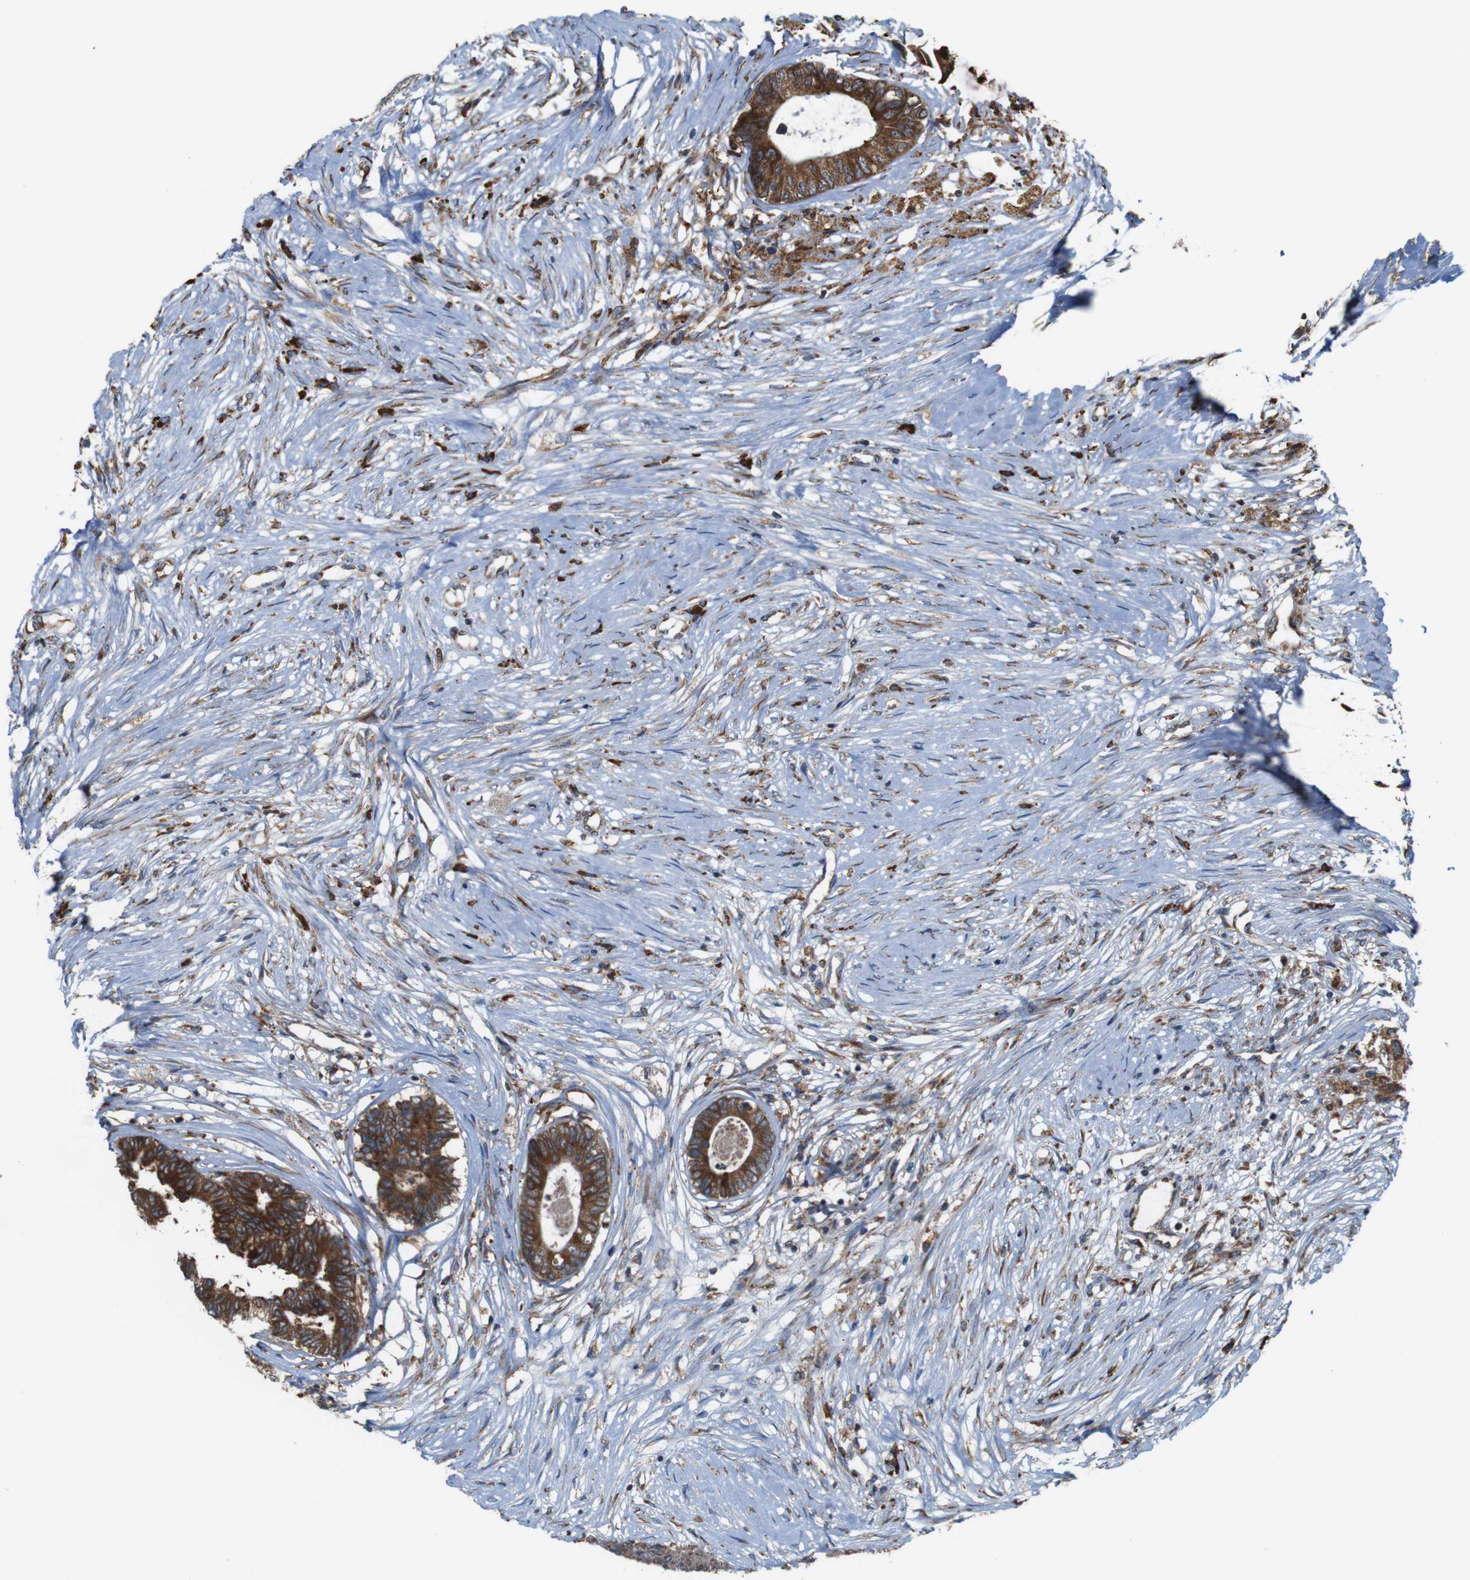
{"staining": {"intensity": "strong", "quantity": ">75%", "location": "cytoplasmic/membranous"}, "tissue": "colorectal cancer", "cell_type": "Tumor cells", "image_type": "cancer", "snomed": [{"axis": "morphology", "description": "Adenocarcinoma, NOS"}, {"axis": "topography", "description": "Rectum"}], "caption": "Colorectal cancer (adenocarcinoma) stained with a brown dye reveals strong cytoplasmic/membranous positive expression in about >75% of tumor cells.", "gene": "UGGT1", "patient": {"sex": "male", "age": 63}}